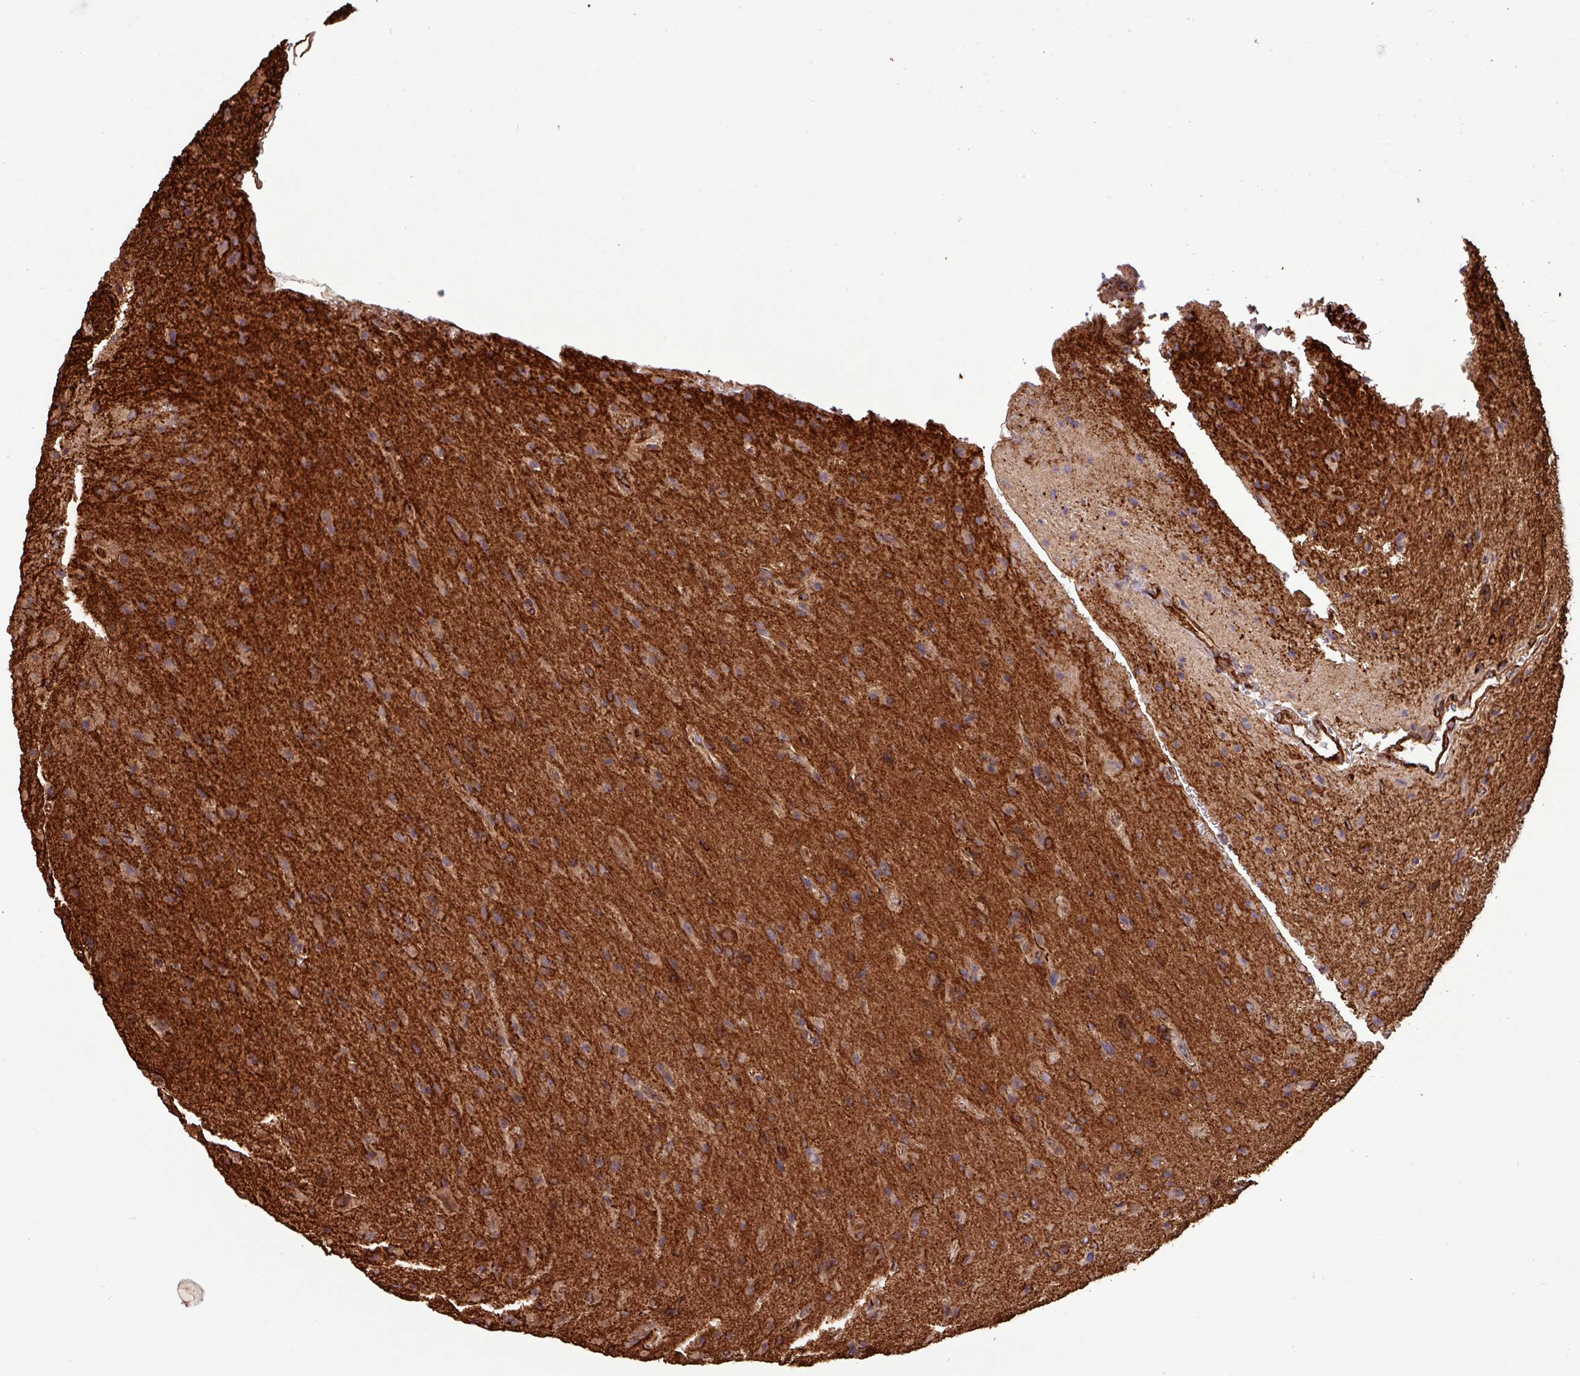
{"staining": {"intensity": "moderate", "quantity": "25%-75%", "location": "cytoplasmic/membranous"}, "tissue": "glioma", "cell_type": "Tumor cells", "image_type": "cancer", "snomed": [{"axis": "morphology", "description": "Glioma, malignant, High grade"}, {"axis": "topography", "description": "Brain"}], "caption": "Moderate cytoplasmic/membranous protein staining is identified in approximately 25%-75% of tumor cells in glioma.", "gene": "ZNF300", "patient": {"sex": "male", "age": 36}}